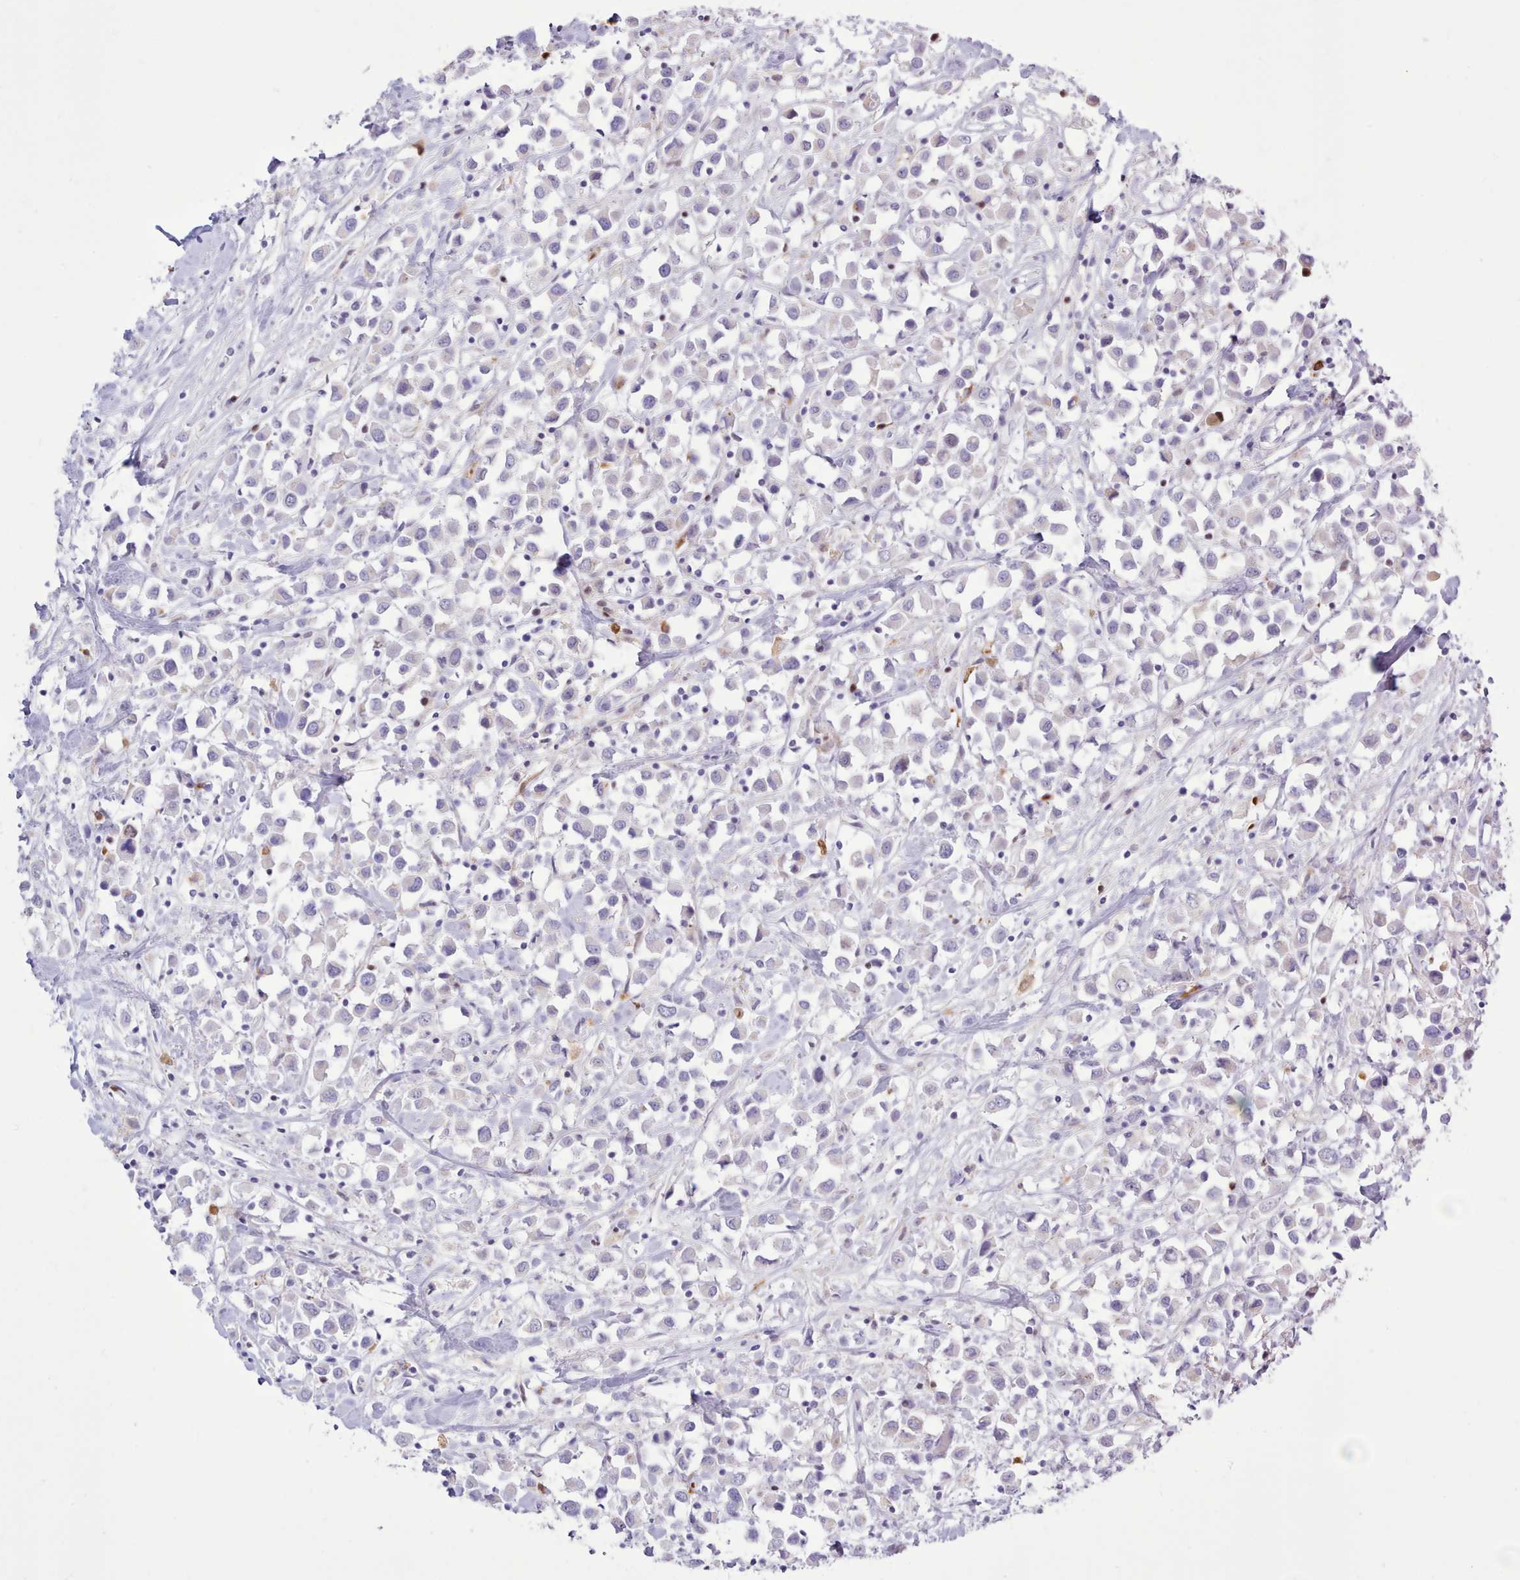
{"staining": {"intensity": "negative", "quantity": "none", "location": "none"}, "tissue": "breast cancer", "cell_type": "Tumor cells", "image_type": "cancer", "snomed": [{"axis": "morphology", "description": "Duct carcinoma"}, {"axis": "topography", "description": "Breast"}], "caption": "Micrograph shows no significant protein expression in tumor cells of breast cancer (intraductal carcinoma). (Brightfield microscopy of DAB (3,3'-diaminobenzidine) immunohistochemistry (IHC) at high magnification).", "gene": "SRD5A1", "patient": {"sex": "female", "age": 61}}